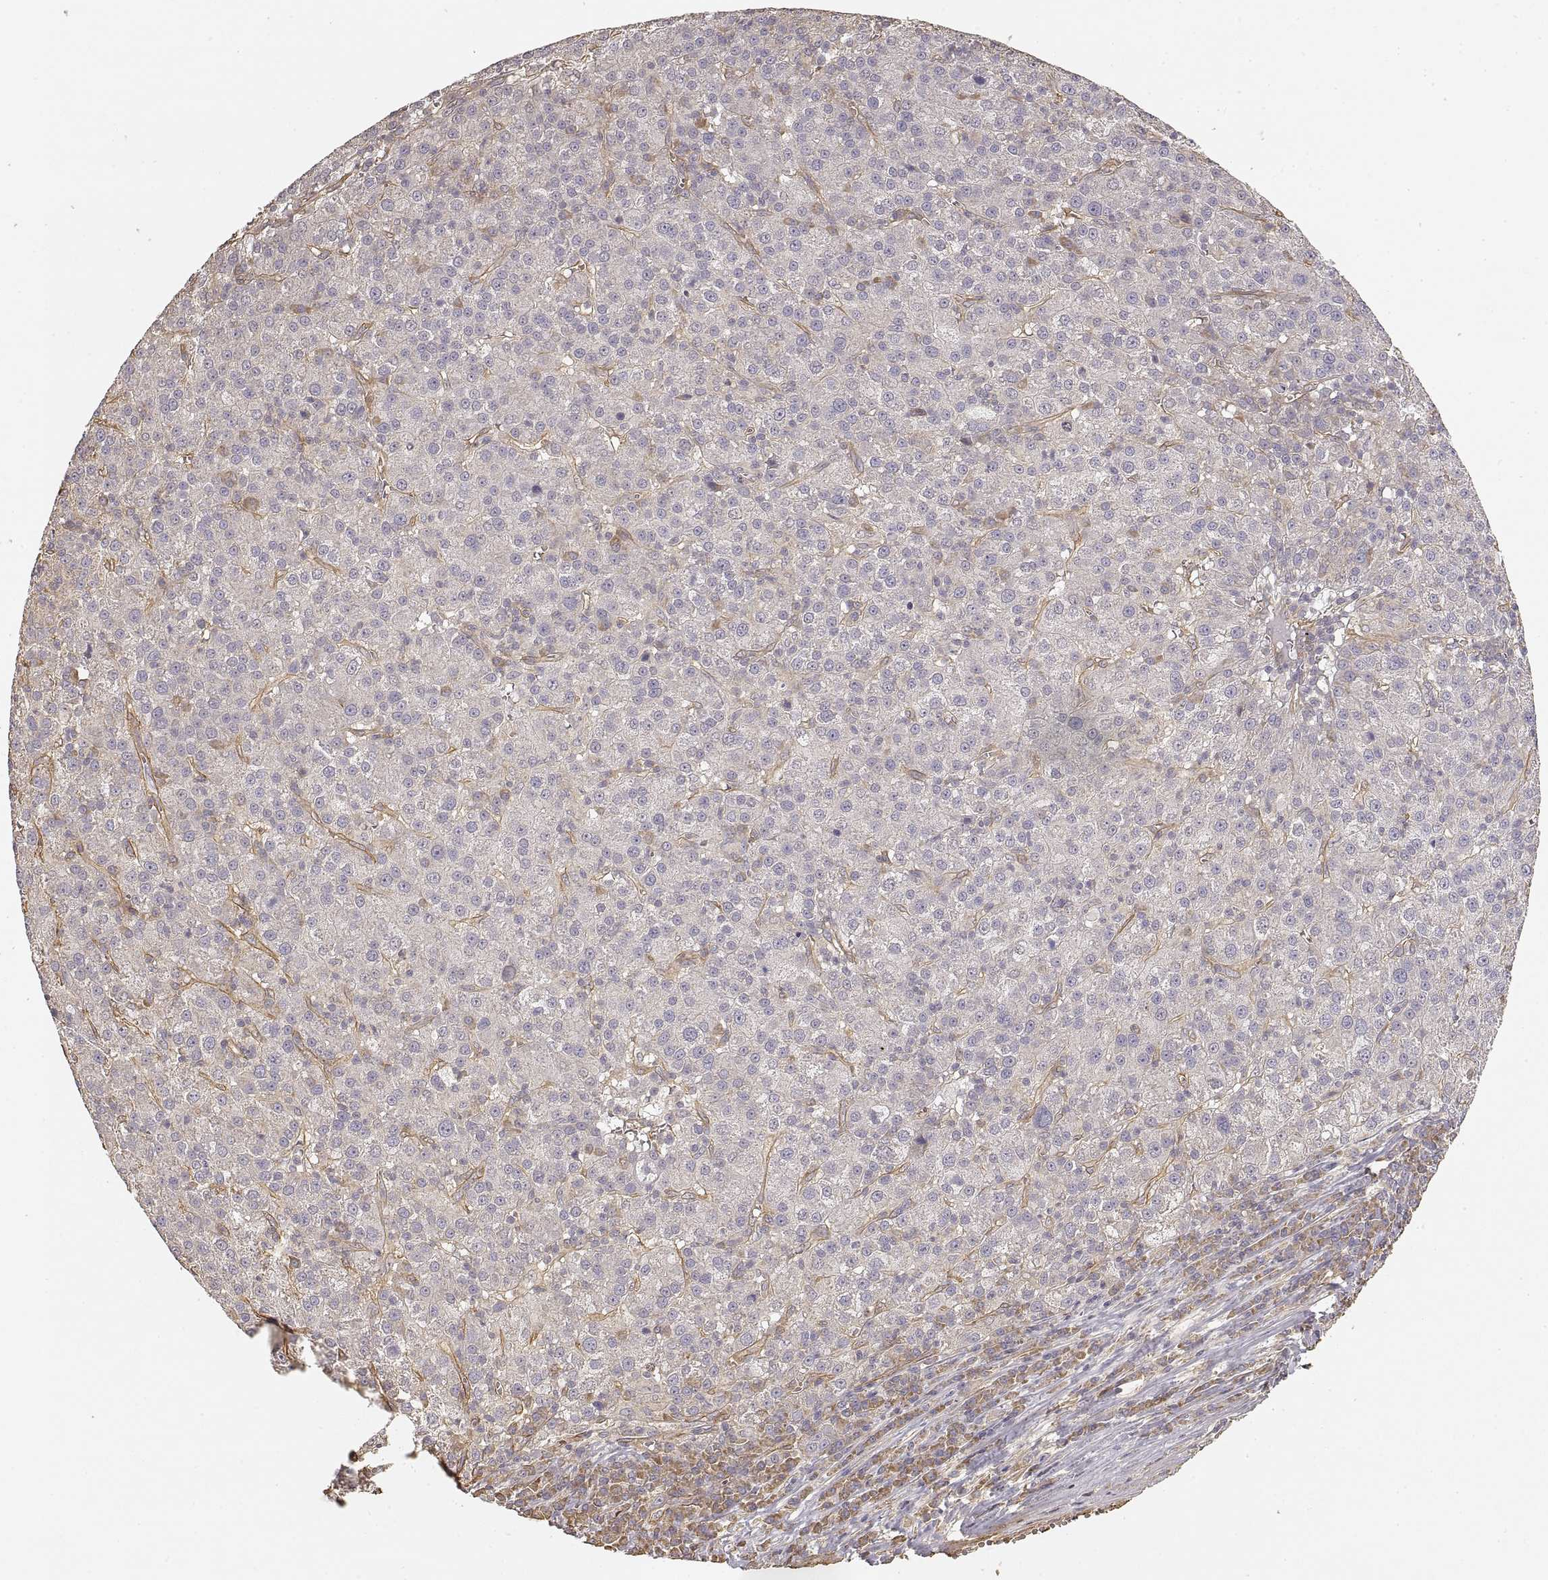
{"staining": {"intensity": "negative", "quantity": "none", "location": "none"}, "tissue": "liver cancer", "cell_type": "Tumor cells", "image_type": "cancer", "snomed": [{"axis": "morphology", "description": "Carcinoma, Hepatocellular, NOS"}, {"axis": "topography", "description": "Liver"}], "caption": "Immunohistochemistry photomicrograph of neoplastic tissue: human liver cancer (hepatocellular carcinoma) stained with DAB displays no significant protein positivity in tumor cells. (DAB (3,3'-diaminobenzidine) immunohistochemistry visualized using brightfield microscopy, high magnification).", "gene": "LAMA4", "patient": {"sex": "female", "age": 60}}